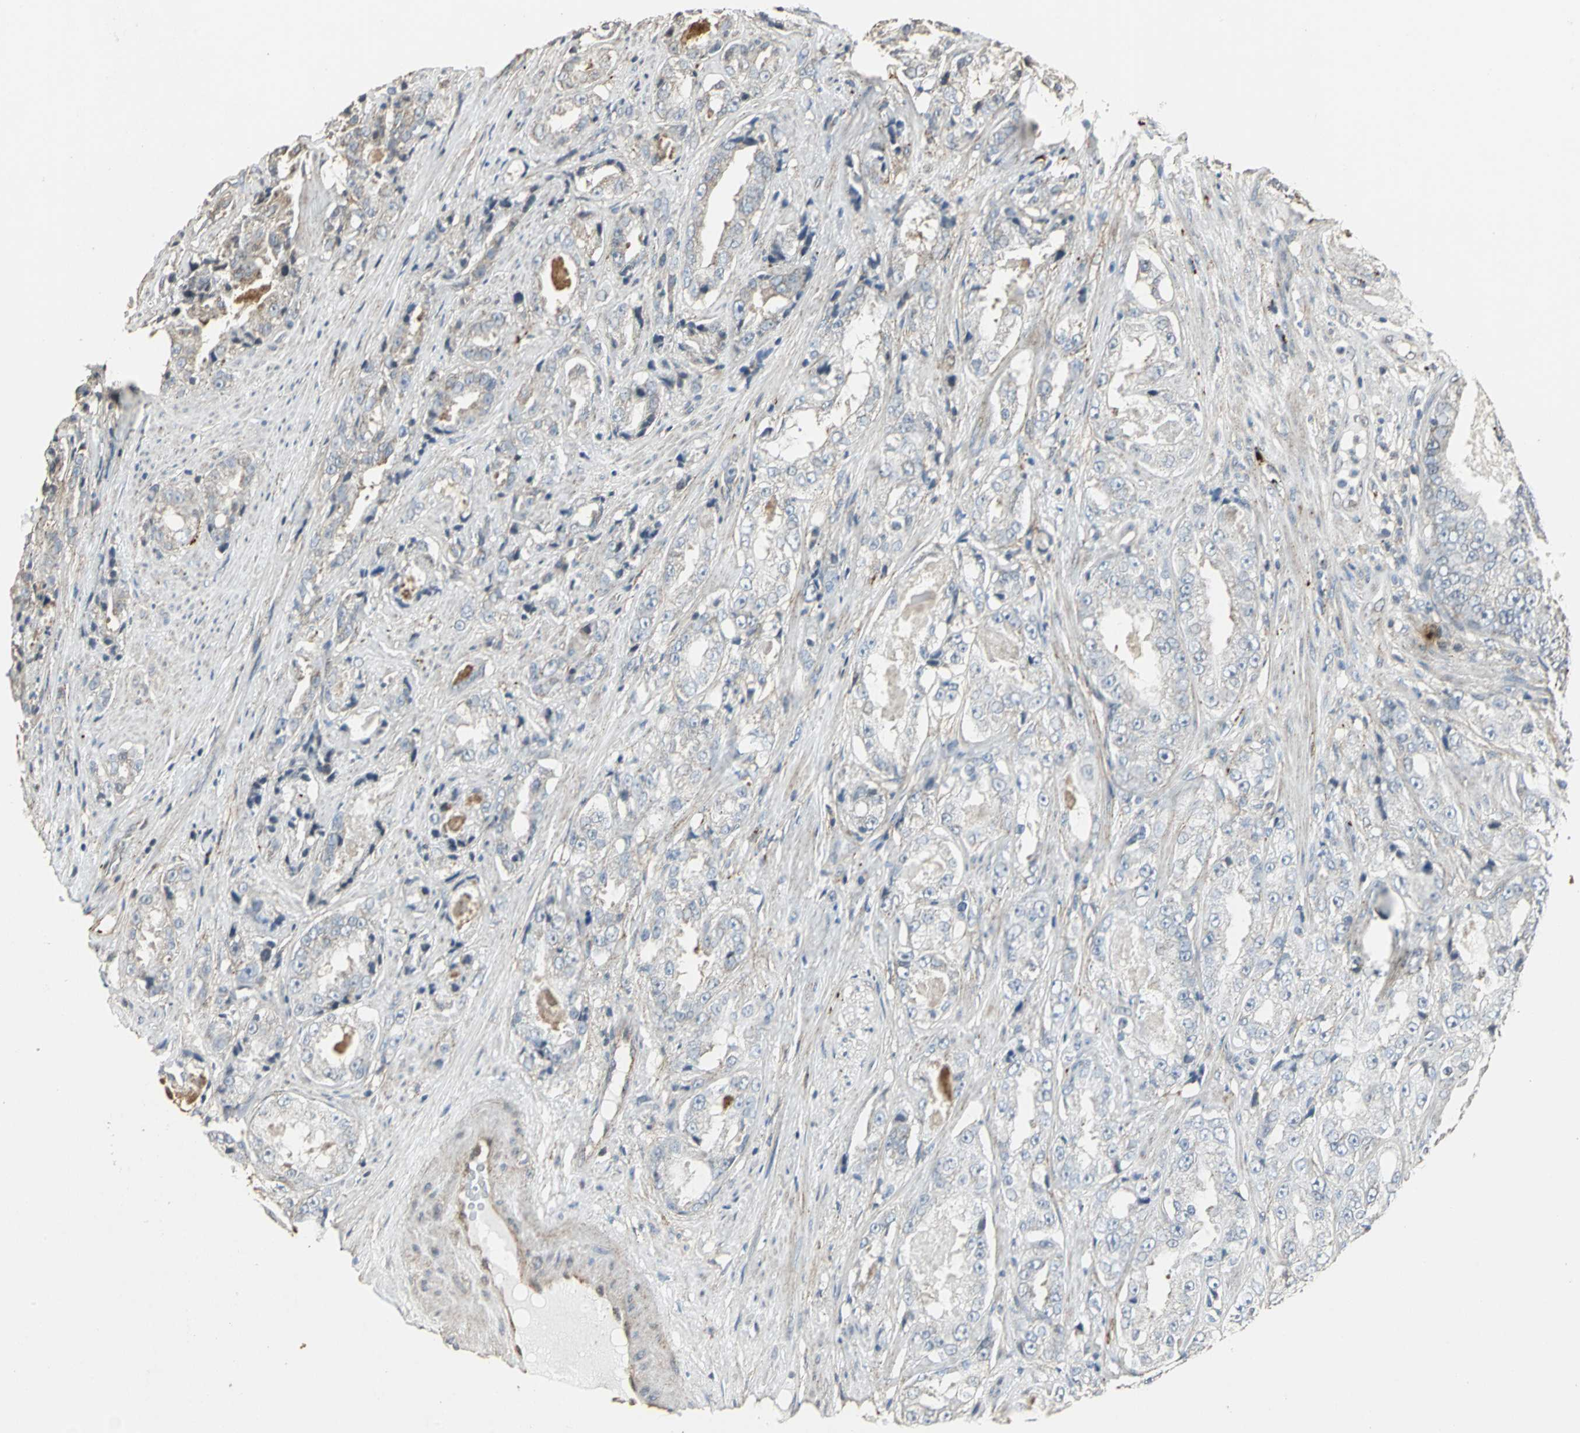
{"staining": {"intensity": "negative", "quantity": "none", "location": "none"}, "tissue": "prostate cancer", "cell_type": "Tumor cells", "image_type": "cancer", "snomed": [{"axis": "morphology", "description": "Adenocarcinoma, High grade"}, {"axis": "topography", "description": "Prostate"}], "caption": "This is an IHC photomicrograph of prostate cancer. There is no expression in tumor cells.", "gene": "DNAJB4", "patient": {"sex": "male", "age": 73}}